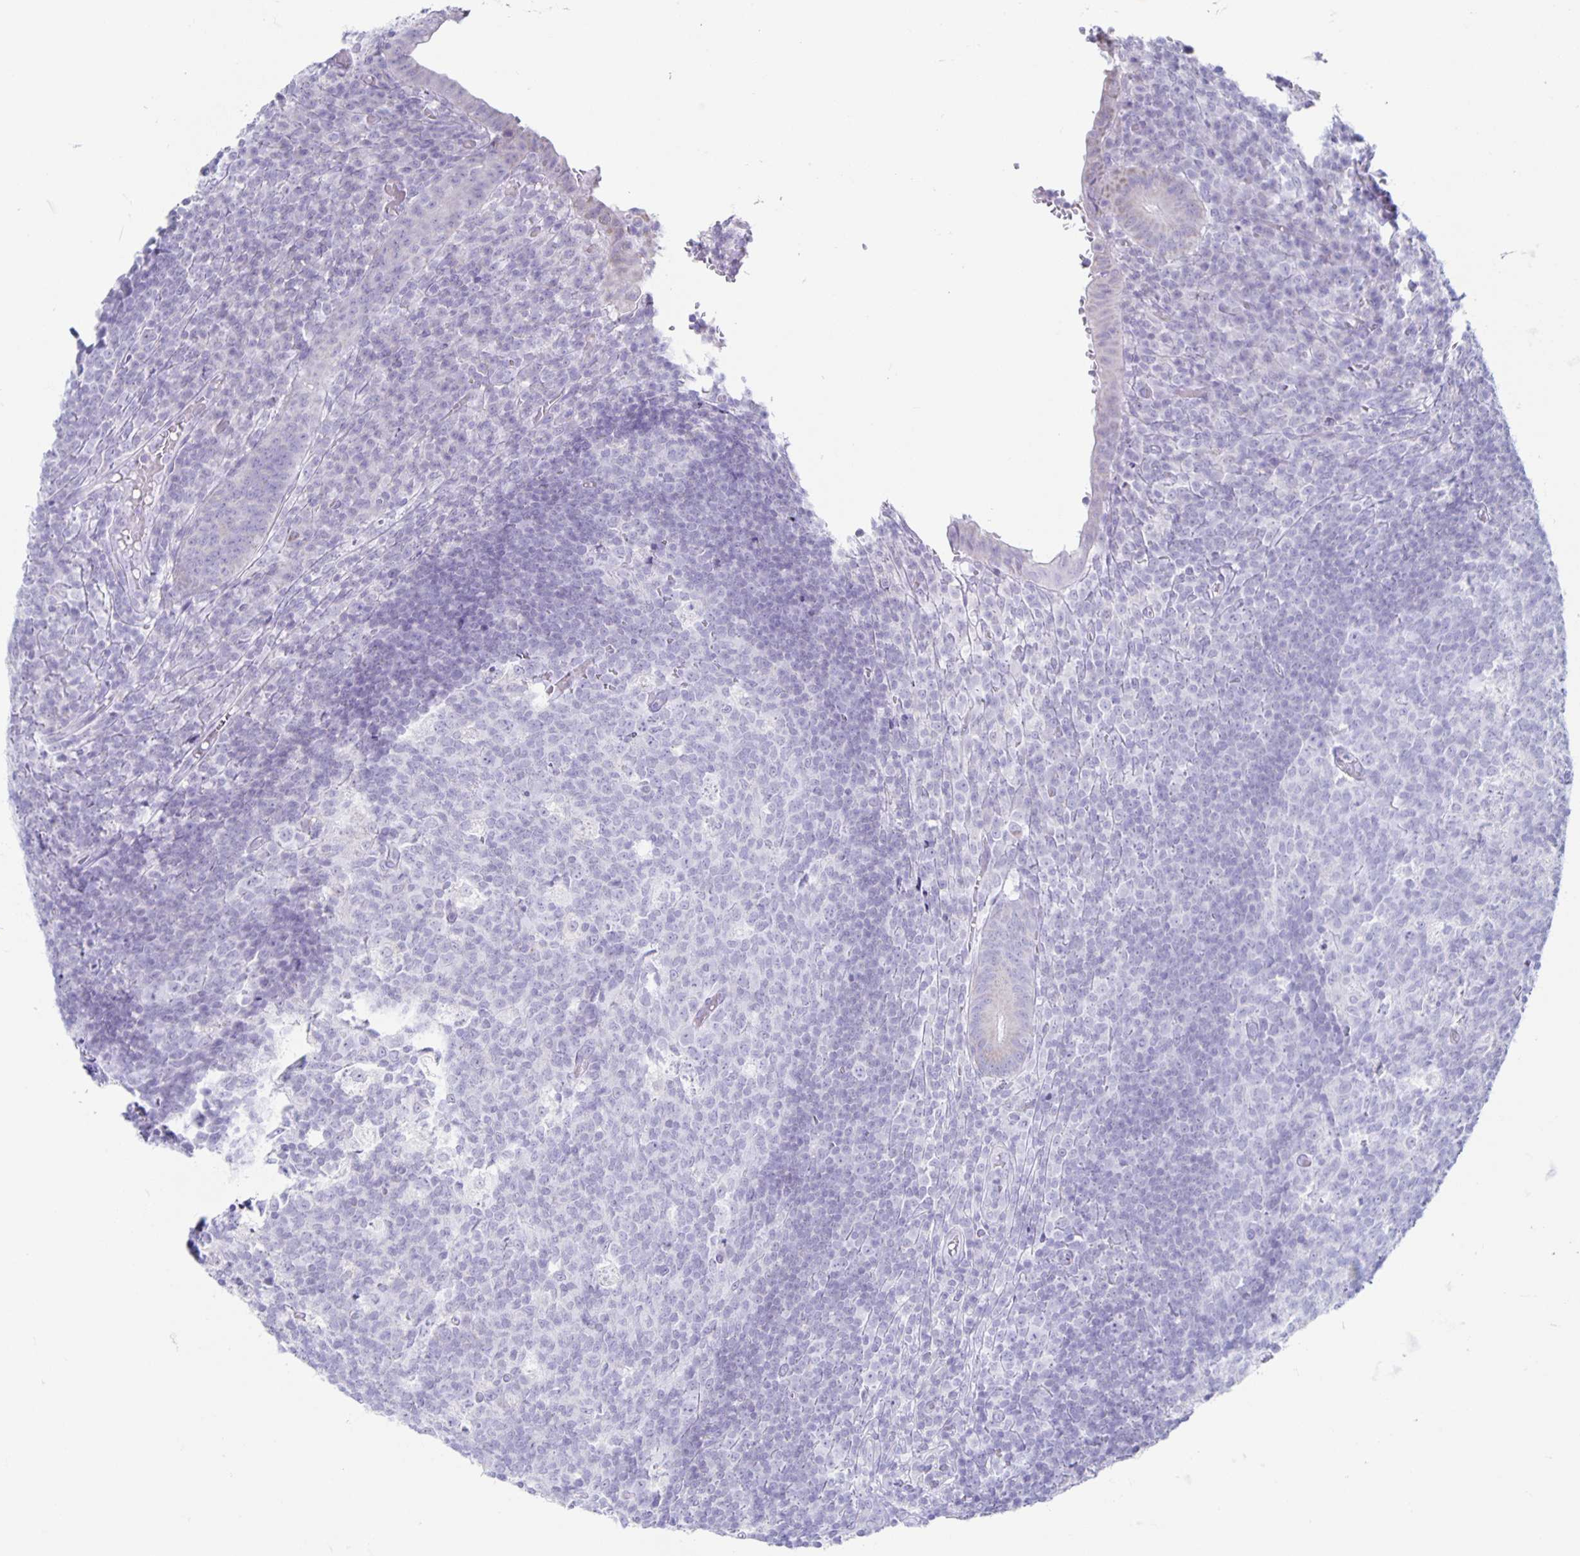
{"staining": {"intensity": "weak", "quantity": "<25%", "location": "cytoplasmic/membranous"}, "tissue": "appendix", "cell_type": "Glandular cells", "image_type": "normal", "snomed": [{"axis": "morphology", "description": "Normal tissue, NOS"}, {"axis": "topography", "description": "Appendix"}], "caption": "Human appendix stained for a protein using immunohistochemistry (IHC) demonstrates no expression in glandular cells.", "gene": "CT45A10", "patient": {"sex": "male", "age": 18}}